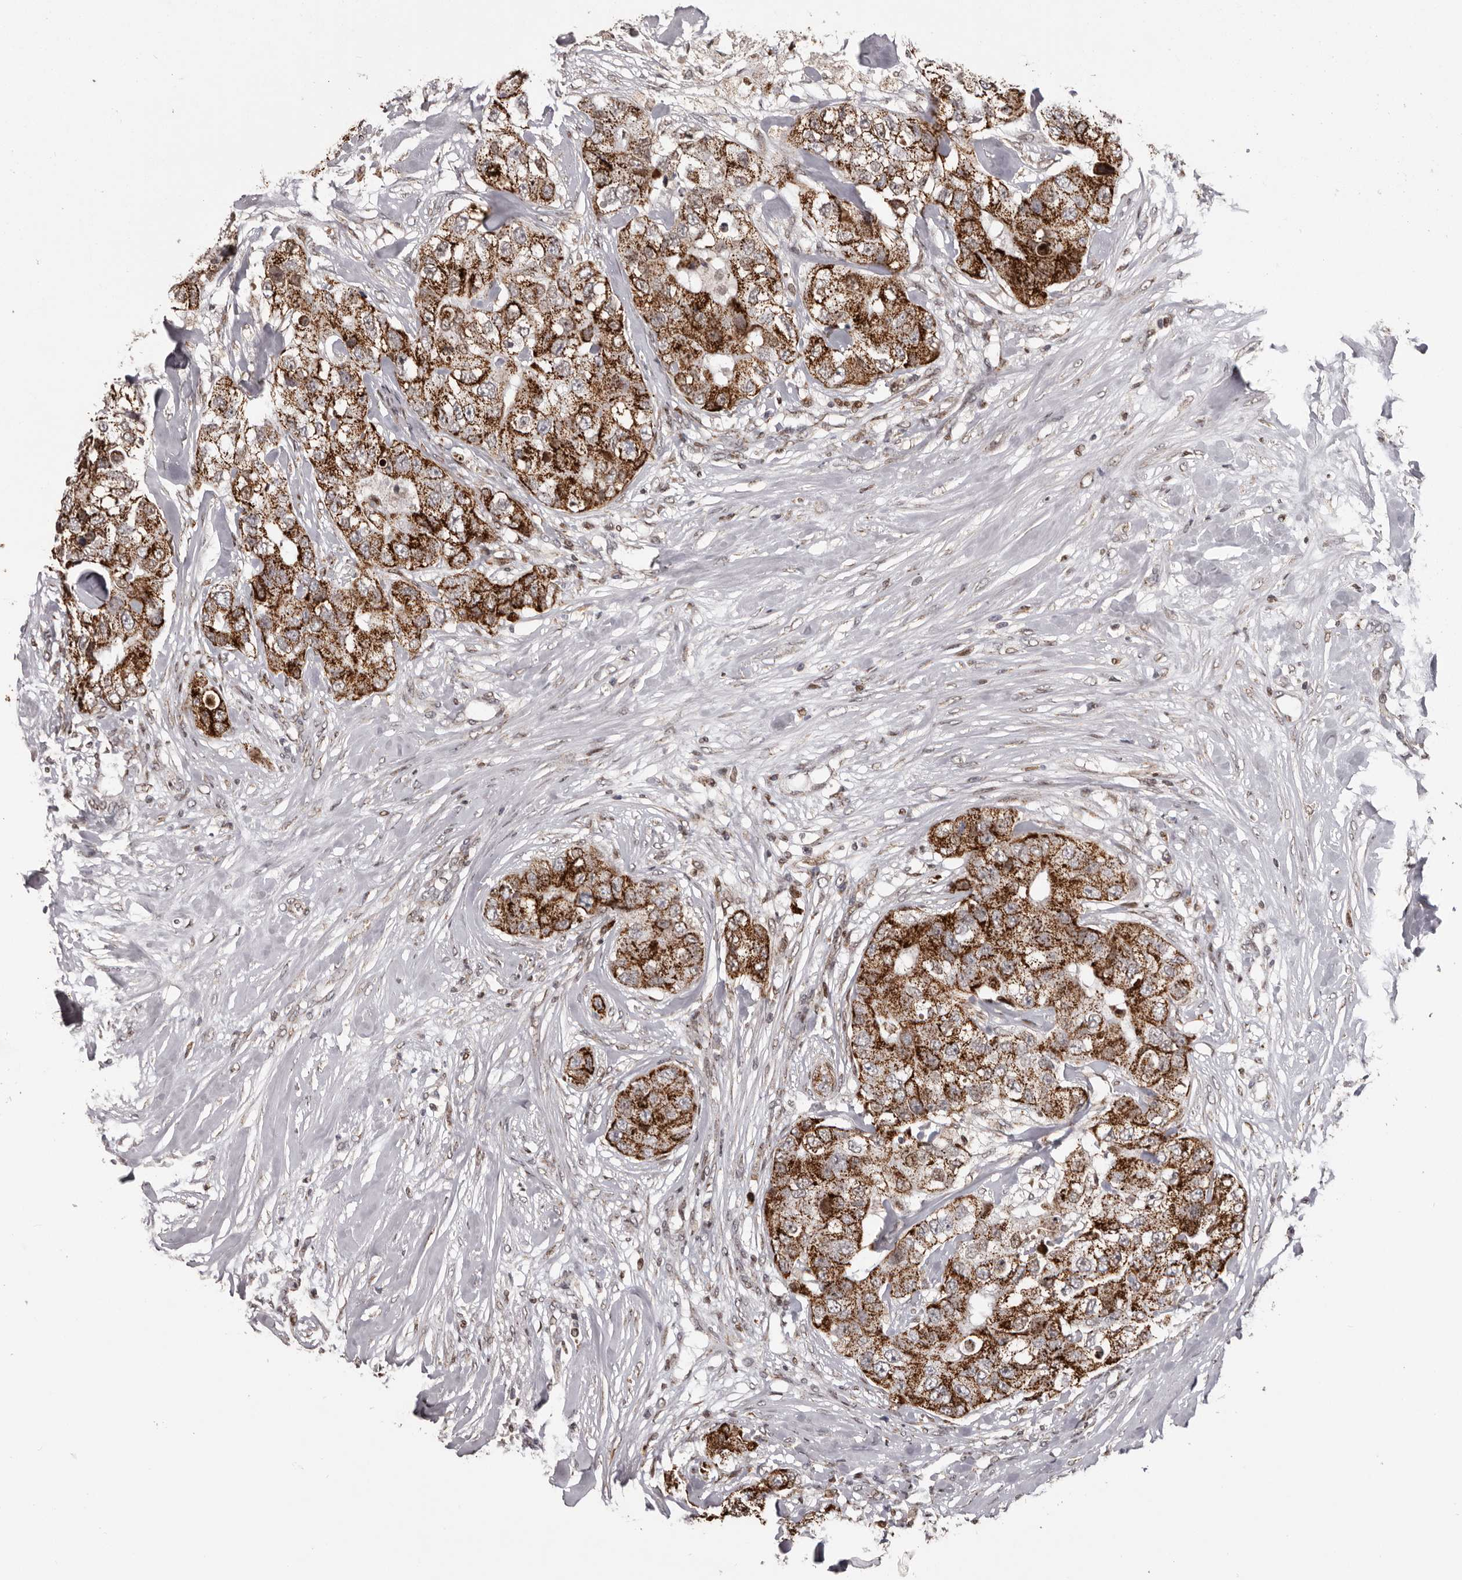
{"staining": {"intensity": "strong", "quantity": ">75%", "location": "cytoplasmic/membranous"}, "tissue": "breast cancer", "cell_type": "Tumor cells", "image_type": "cancer", "snomed": [{"axis": "morphology", "description": "Duct carcinoma"}, {"axis": "topography", "description": "Breast"}], "caption": "Protein positivity by IHC demonstrates strong cytoplasmic/membranous staining in about >75% of tumor cells in breast cancer.", "gene": "C17orf99", "patient": {"sex": "female", "age": 62}}